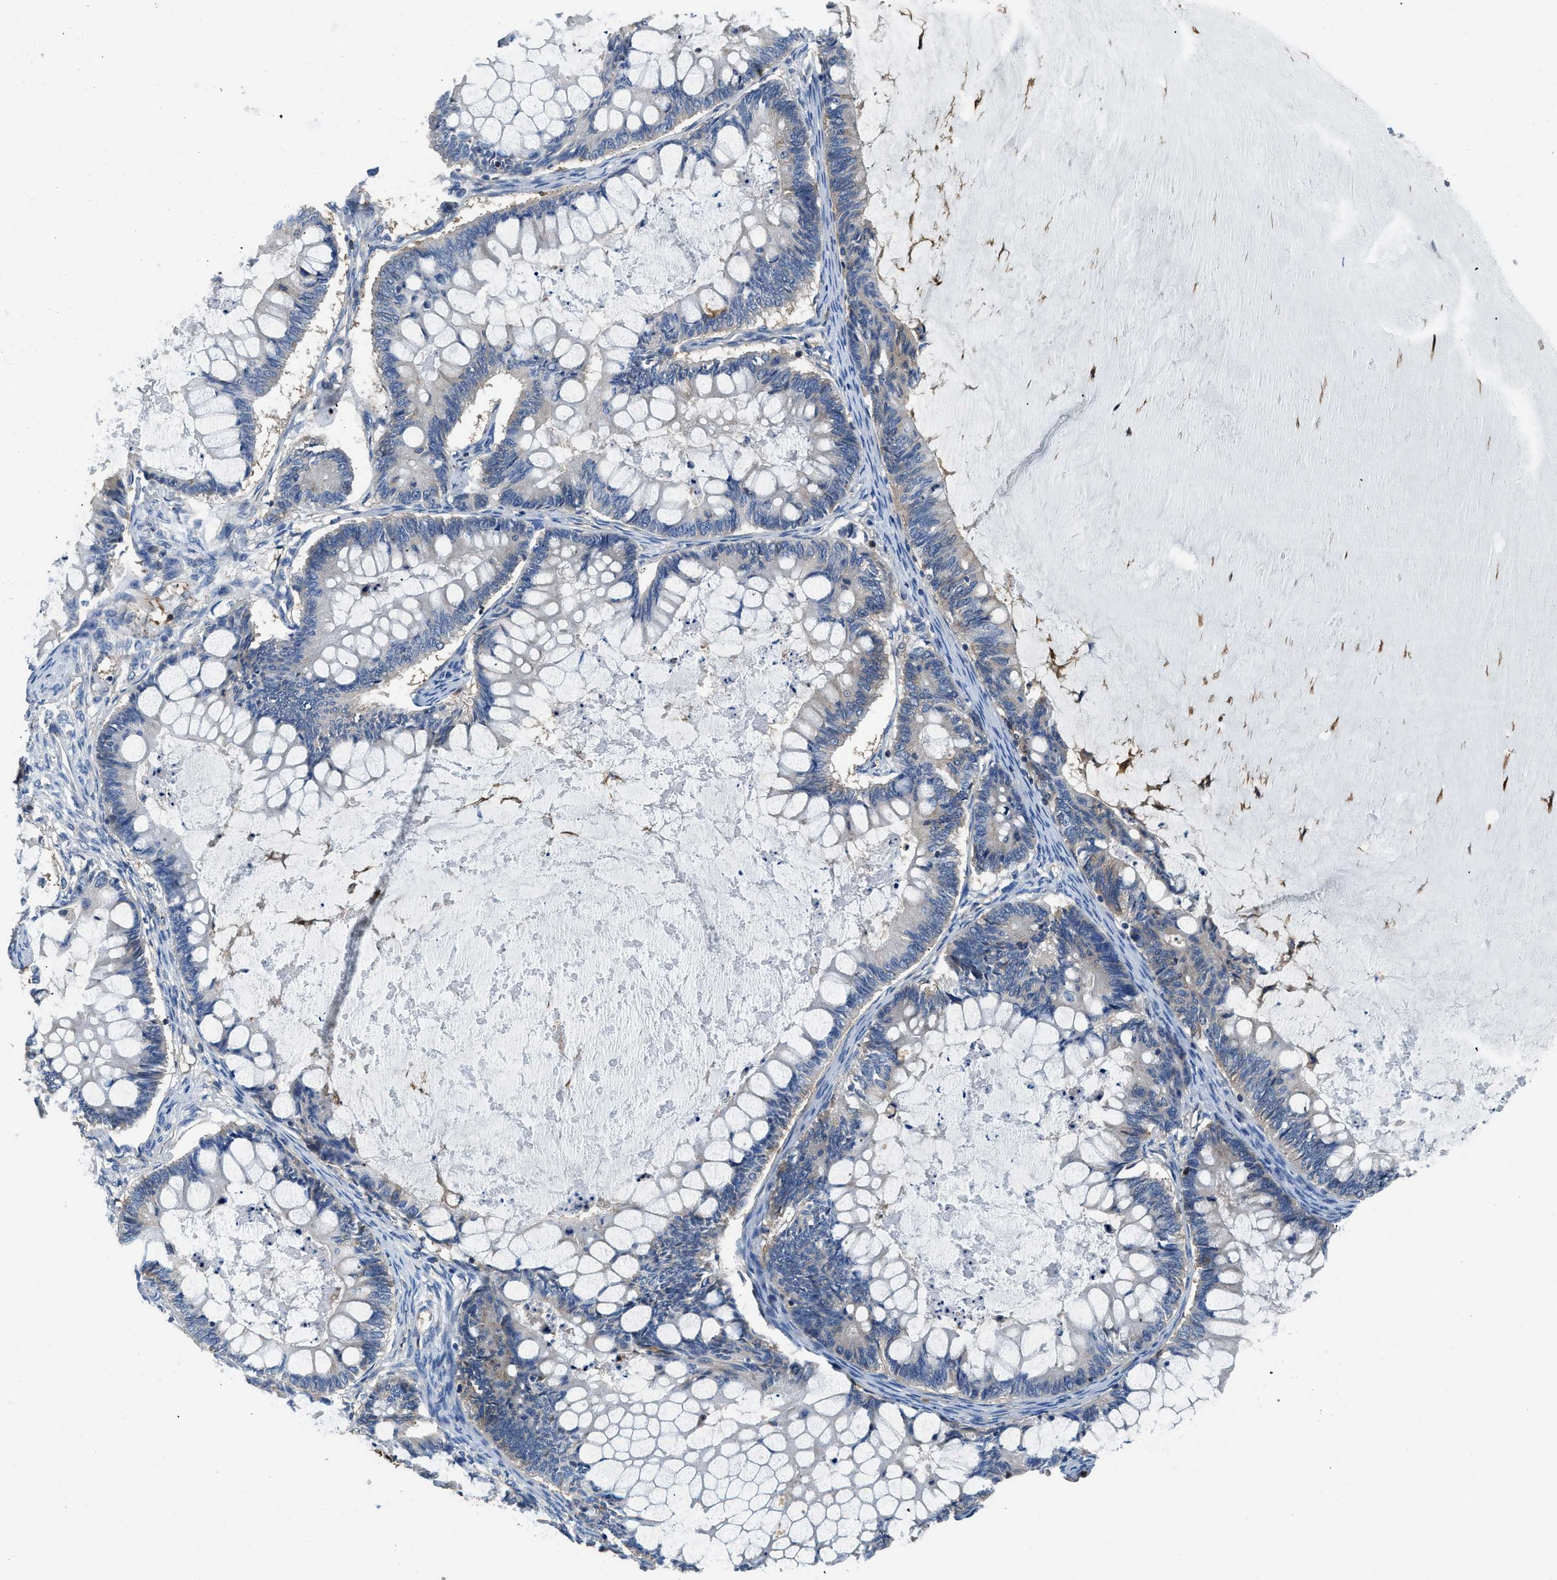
{"staining": {"intensity": "negative", "quantity": "none", "location": "none"}, "tissue": "ovarian cancer", "cell_type": "Tumor cells", "image_type": "cancer", "snomed": [{"axis": "morphology", "description": "Cystadenocarcinoma, mucinous, NOS"}, {"axis": "topography", "description": "Ovary"}], "caption": "A micrograph of human ovarian cancer is negative for staining in tumor cells.", "gene": "PKM", "patient": {"sex": "female", "age": 61}}